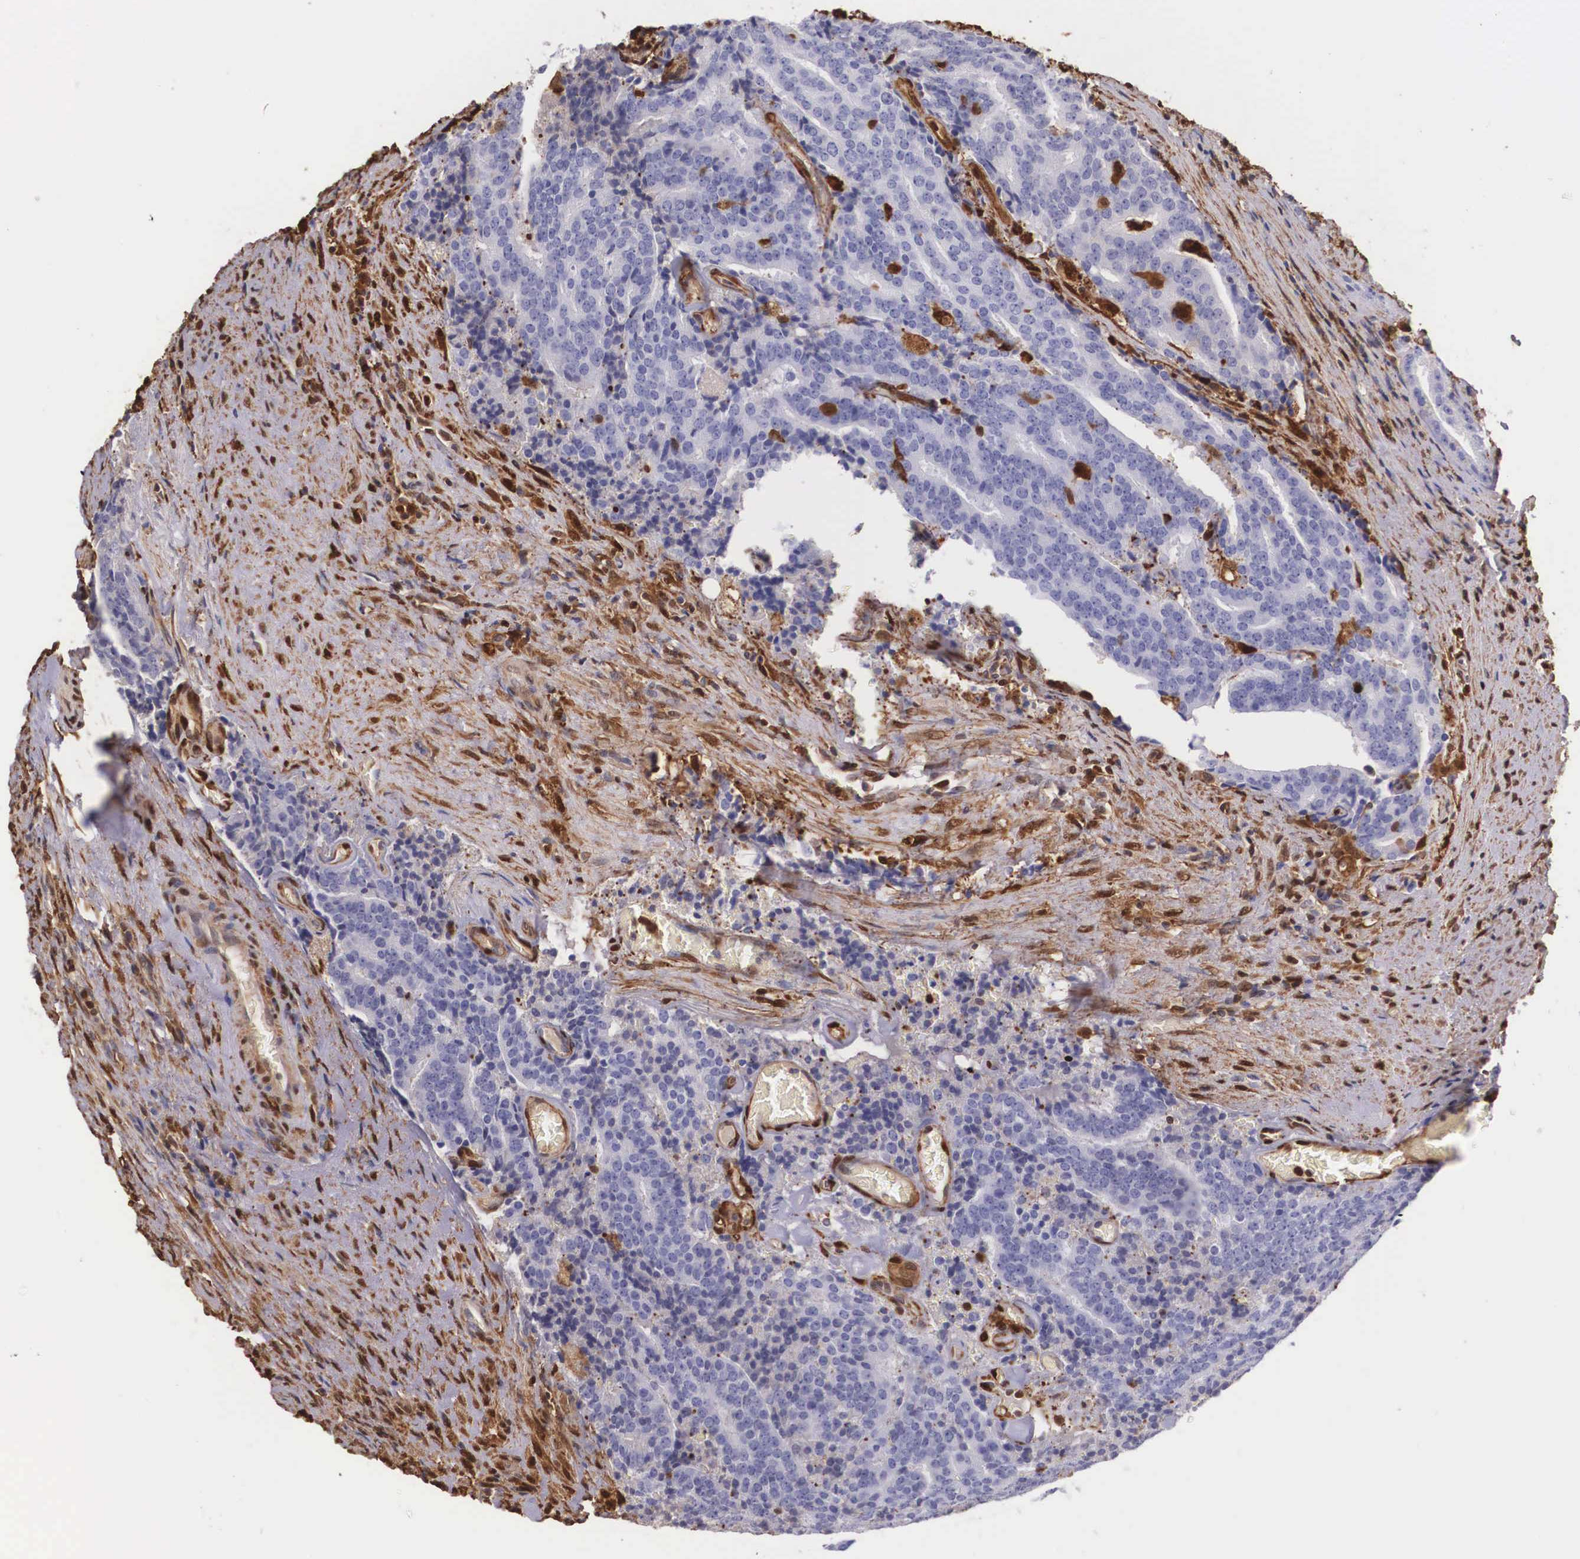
{"staining": {"intensity": "negative", "quantity": "none", "location": "none"}, "tissue": "prostate cancer", "cell_type": "Tumor cells", "image_type": "cancer", "snomed": [{"axis": "morphology", "description": "Adenocarcinoma, Medium grade"}, {"axis": "topography", "description": "Prostate"}], "caption": "Immunohistochemical staining of human prostate medium-grade adenocarcinoma exhibits no significant positivity in tumor cells.", "gene": "LGALS1", "patient": {"sex": "male", "age": 65}}